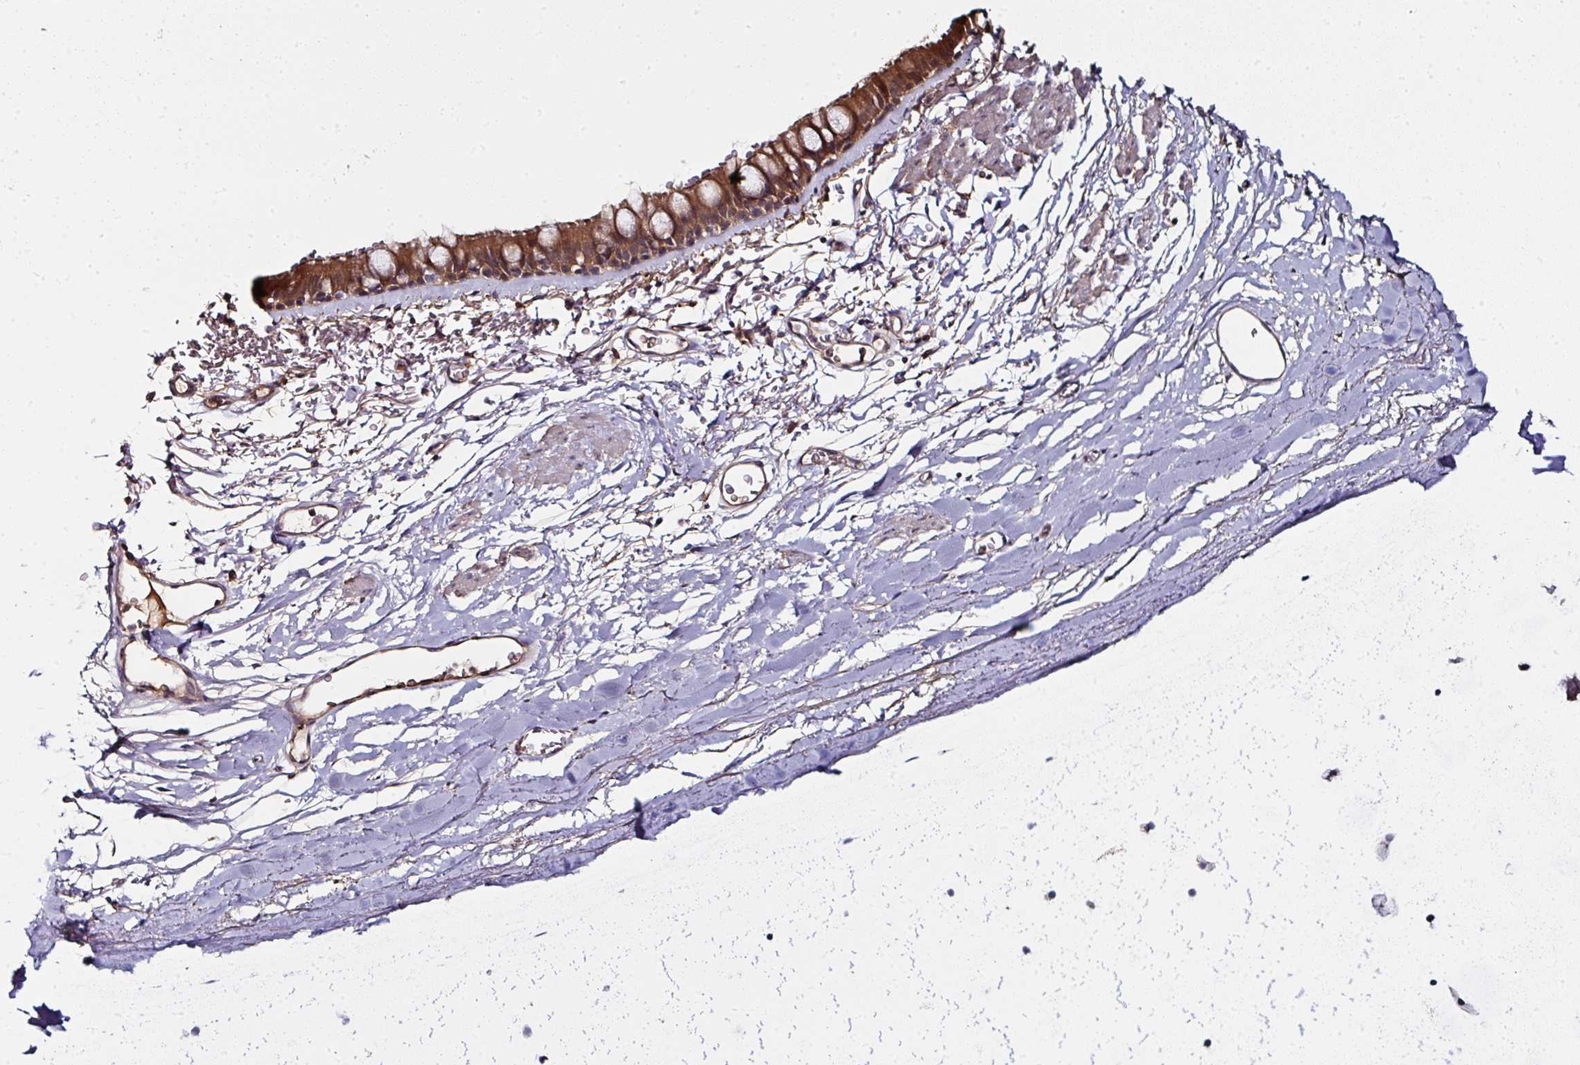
{"staining": {"intensity": "strong", "quantity": ">75%", "location": "cytoplasmic/membranous"}, "tissue": "bronchus", "cell_type": "Respiratory epithelial cells", "image_type": "normal", "snomed": [{"axis": "morphology", "description": "Normal tissue, NOS"}, {"axis": "topography", "description": "Bronchus"}], "caption": "Immunohistochemistry image of unremarkable human bronchus stained for a protein (brown), which demonstrates high levels of strong cytoplasmic/membranous positivity in approximately >75% of respiratory epithelial cells.", "gene": "CTDSP2", "patient": {"sex": "male", "age": 67}}